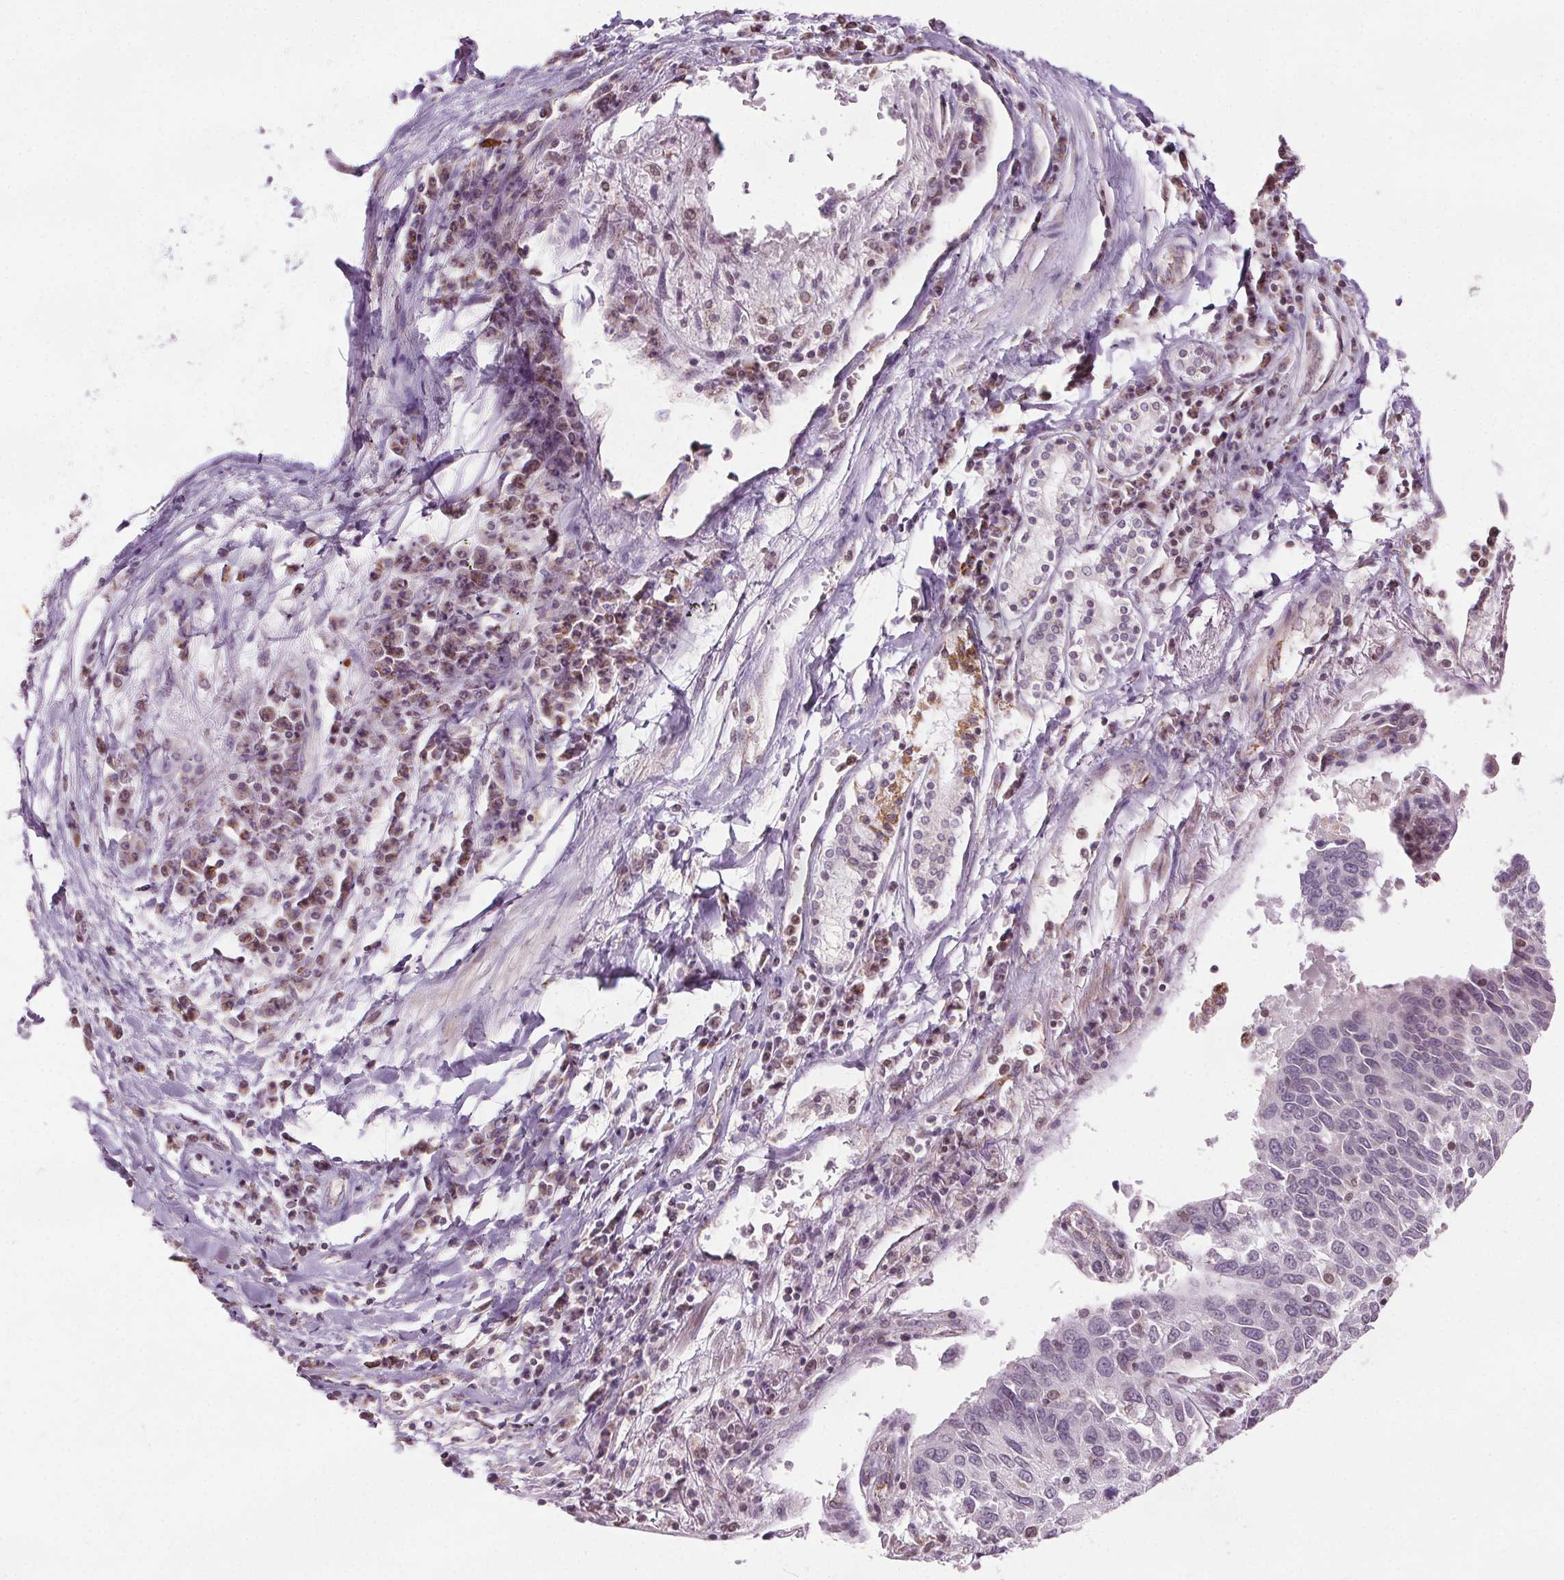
{"staining": {"intensity": "negative", "quantity": "none", "location": "none"}, "tissue": "lung cancer", "cell_type": "Tumor cells", "image_type": "cancer", "snomed": [{"axis": "morphology", "description": "Squamous cell carcinoma, NOS"}, {"axis": "topography", "description": "Lung"}], "caption": "This is an immunohistochemistry (IHC) micrograph of human squamous cell carcinoma (lung). There is no expression in tumor cells.", "gene": "LFNG", "patient": {"sex": "male", "age": 73}}